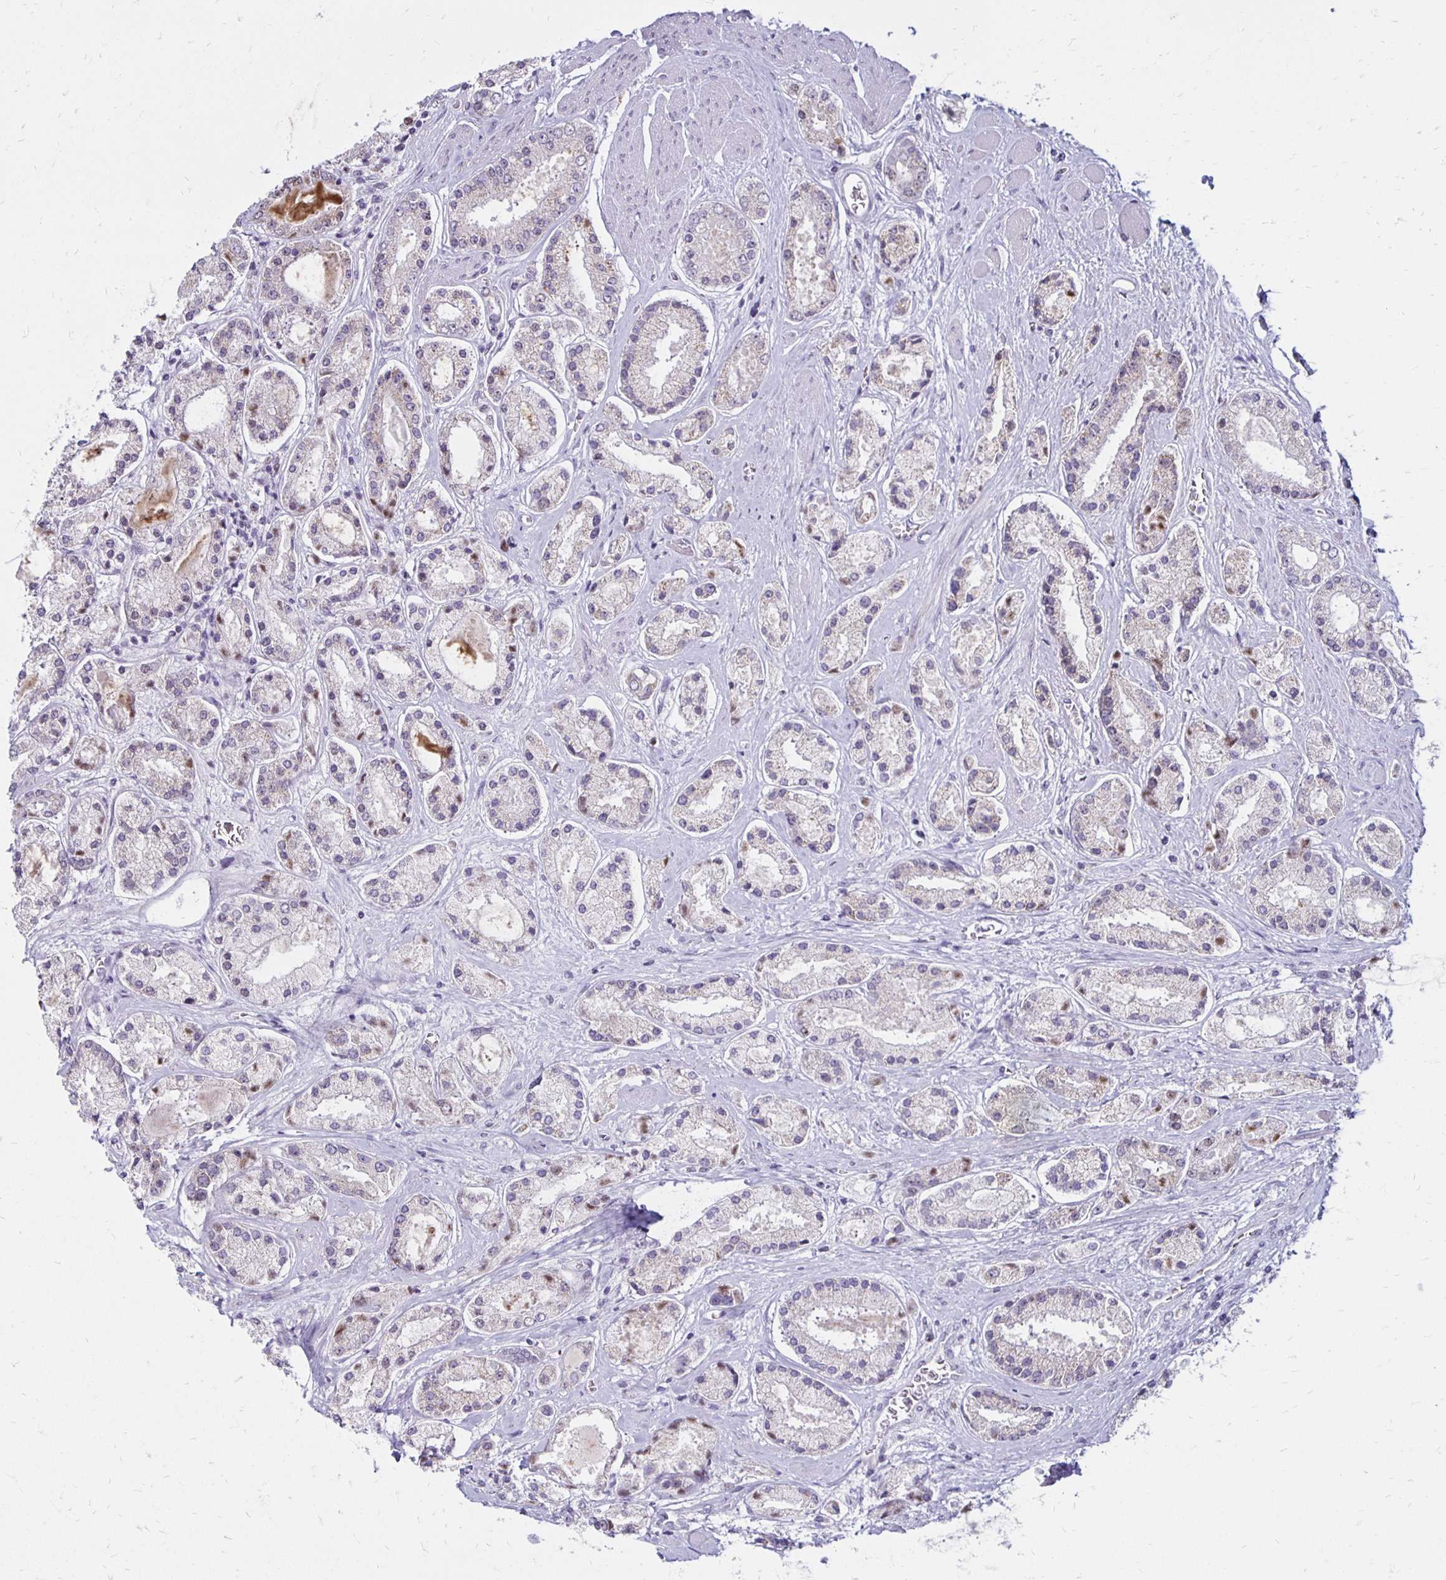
{"staining": {"intensity": "negative", "quantity": "none", "location": "none"}, "tissue": "prostate cancer", "cell_type": "Tumor cells", "image_type": "cancer", "snomed": [{"axis": "morphology", "description": "Adenocarcinoma, High grade"}, {"axis": "topography", "description": "Prostate"}], "caption": "Tumor cells are negative for protein expression in human prostate cancer.", "gene": "DAGLA", "patient": {"sex": "male", "age": 67}}